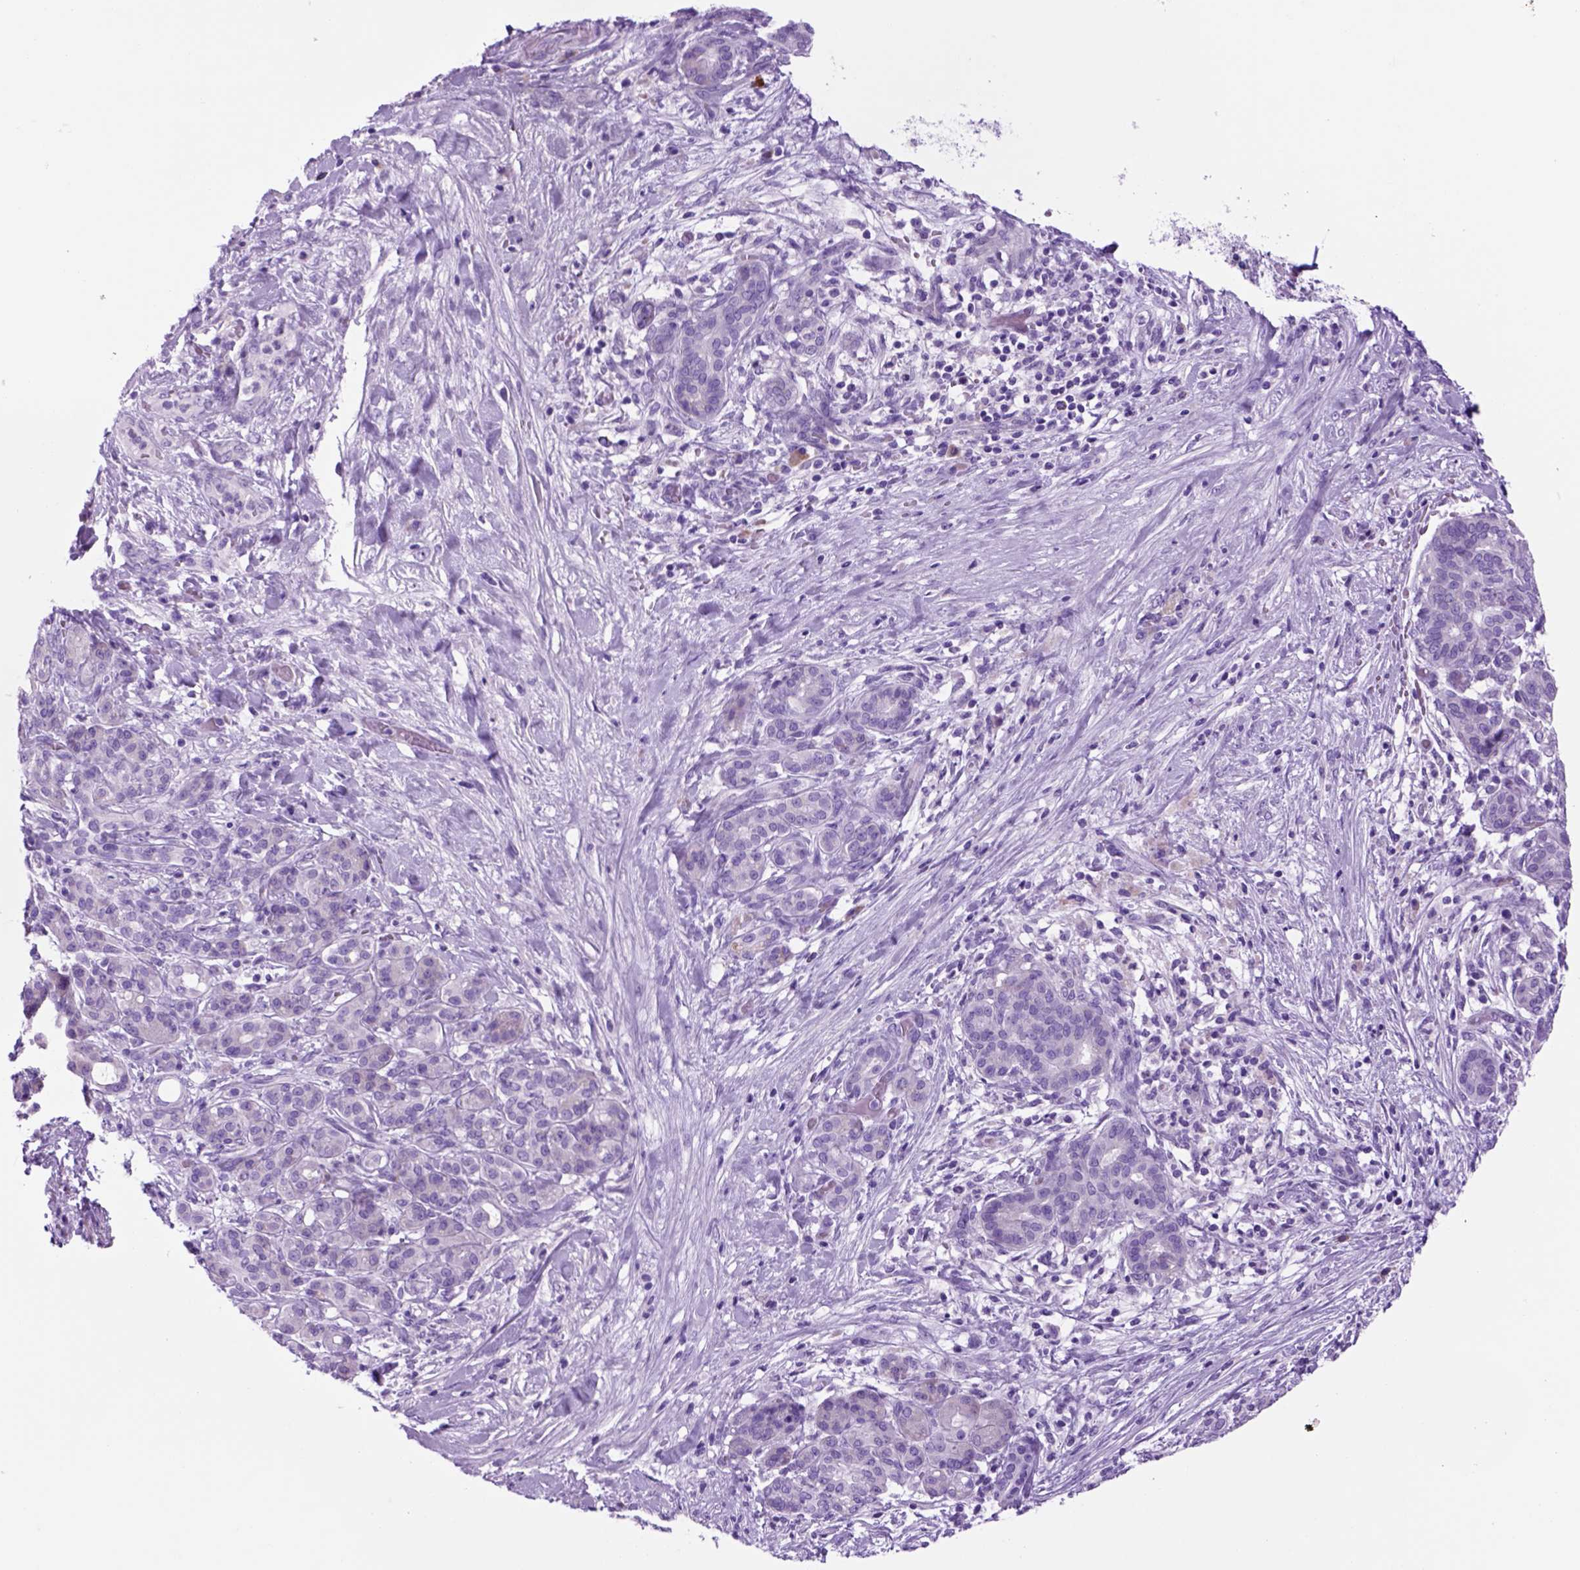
{"staining": {"intensity": "negative", "quantity": "none", "location": "none"}, "tissue": "pancreatic cancer", "cell_type": "Tumor cells", "image_type": "cancer", "snomed": [{"axis": "morphology", "description": "Adenocarcinoma, NOS"}, {"axis": "topography", "description": "Pancreas"}], "caption": "Micrograph shows no protein positivity in tumor cells of pancreatic adenocarcinoma tissue. The staining is performed using DAB (3,3'-diaminobenzidine) brown chromogen with nuclei counter-stained in using hematoxylin.", "gene": "HHIPL2", "patient": {"sex": "male", "age": 44}}